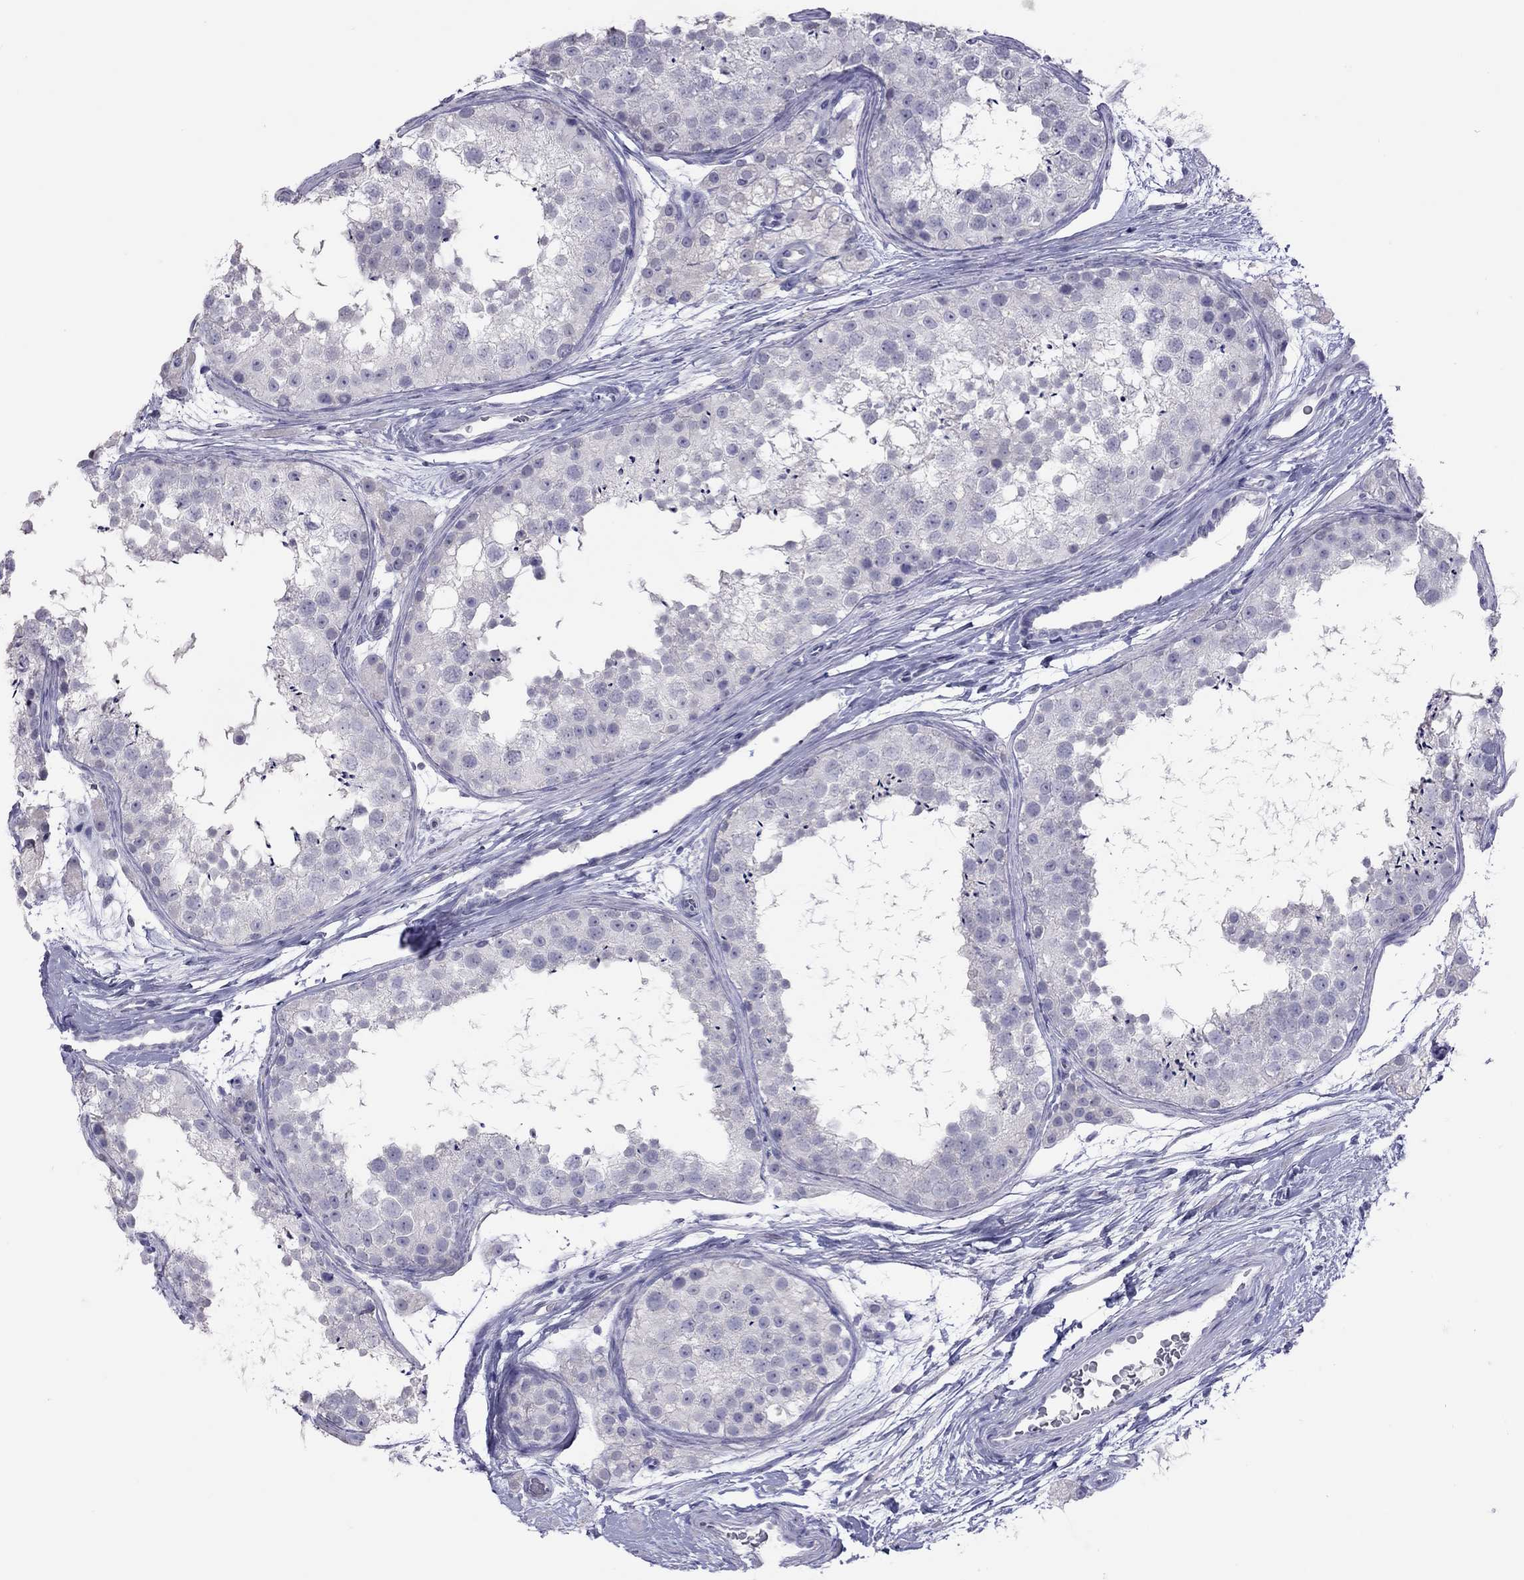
{"staining": {"intensity": "negative", "quantity": "none", "location": "none"}, "tissue": "testis", "cell_type": "Cells in seminiferous ducts", "image_type": "normal", "snomed": [{"axis": "morphology", "description": "Normal tissue, NOS"}, {"axis": "topography", "description": "Testis"}], "caption": "The immunohistochemistry (IHC) histopathology image has no significant positivity in cells in seminiferous ducts of testis. The staining is performed using DAB brown chromogen with nuclei counter-stained in using hematoxylin.", "gene": "MUC16", "patient": {"sex": "male", "age": 41}}